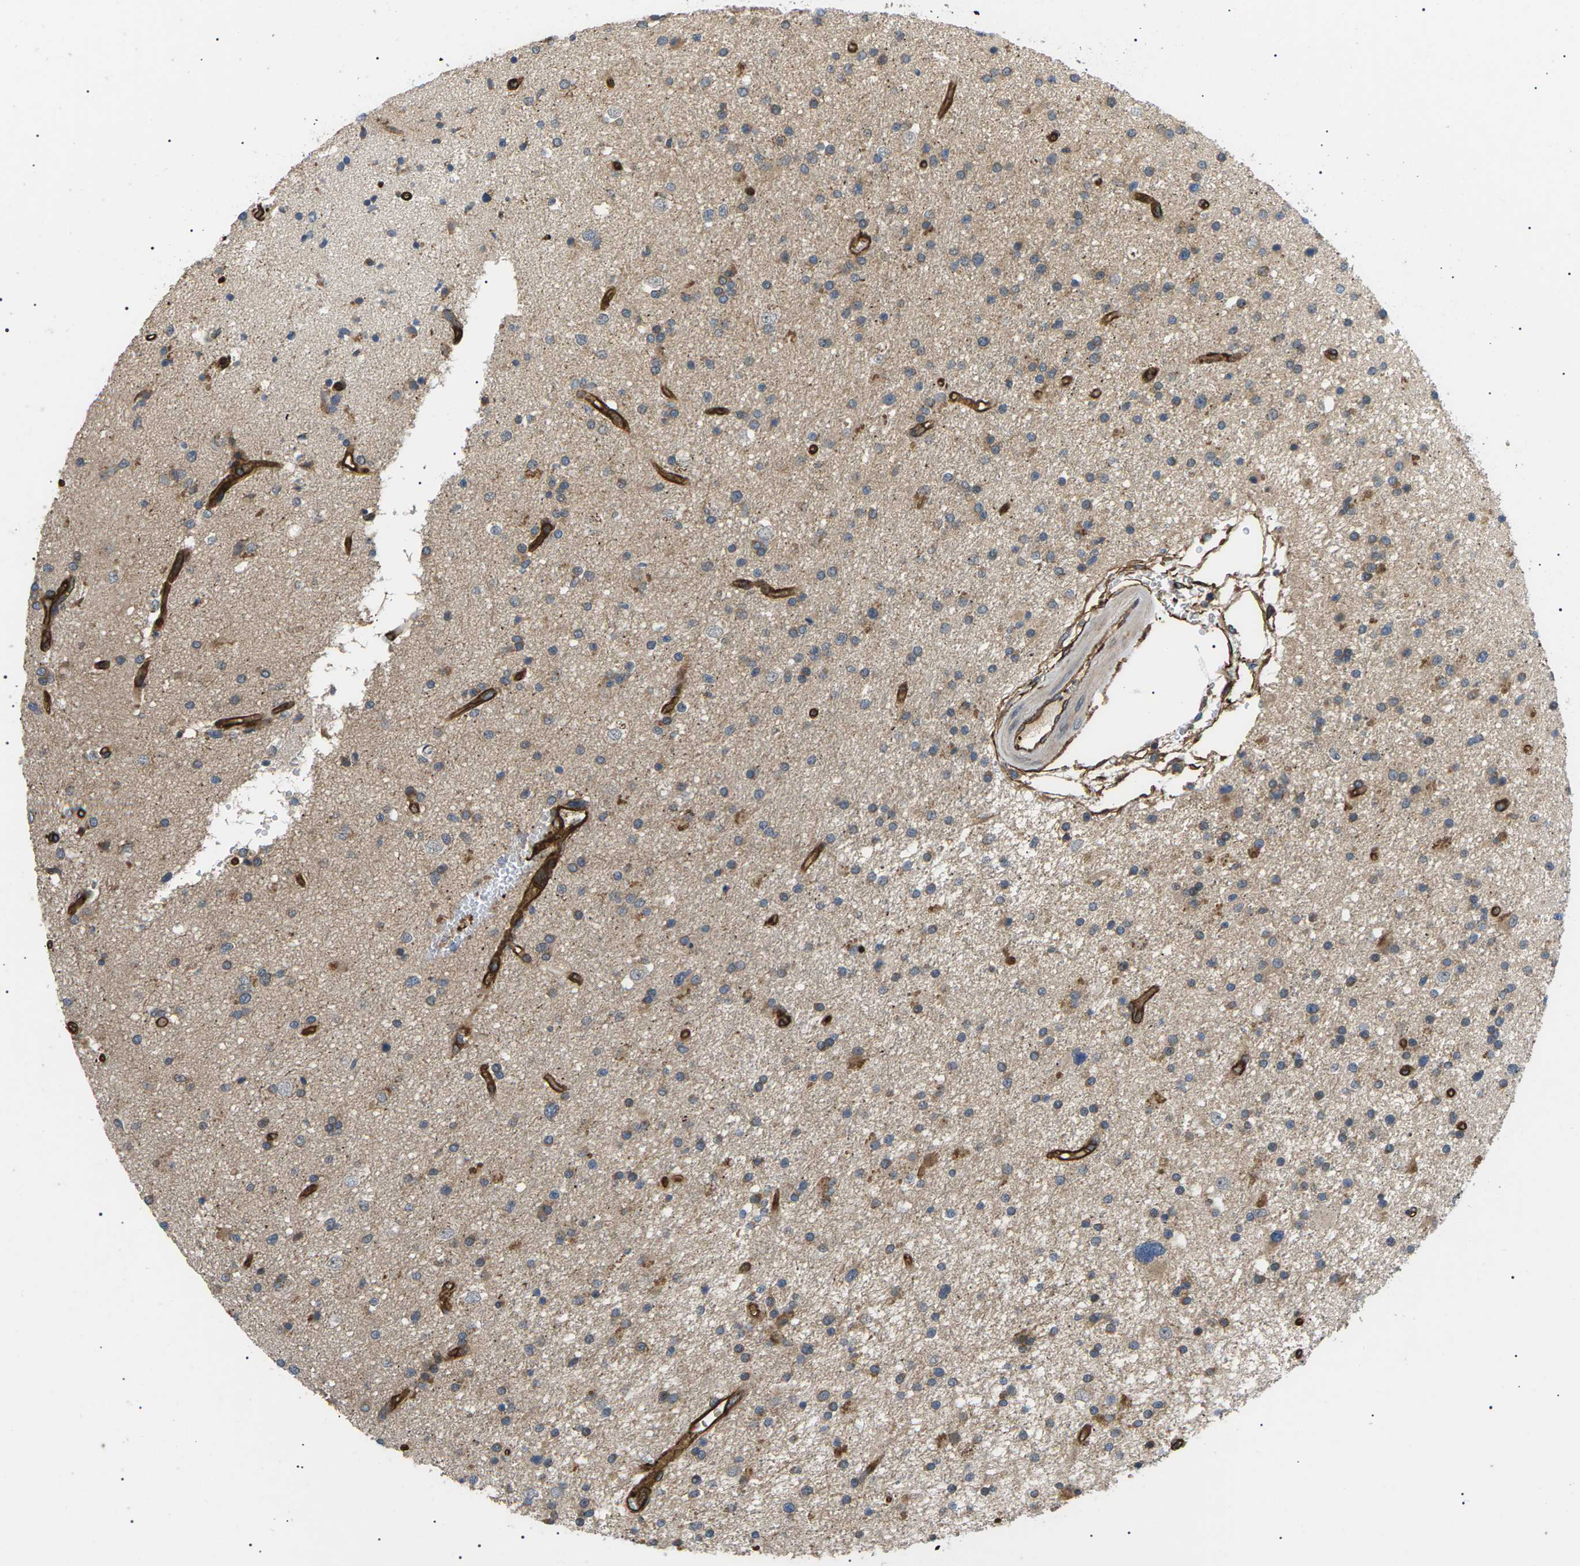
{"staining": {"intensity": "weak", "quantity": ">75%", "location": "cytoplasmic/membranous"}, "tissue": "glioma", "cell_type": "Tumor cells", "image_type": "cancer", "snomed": [{"axis": "morphology", "description": "Glioma, malignant, High grade"}, {"axis": "topography", "description": "Brain"}], "caption": "This photomicrograph exhibits glioma stained with immunohistochemistry (IHC) to label a protein in brown. The cytoplasmic/membranous of tumor cells show weak positivity for the protein. Nuclei are counter-stained blue.", "gene": "TMTC4", "patient": {"sex": "male", "age": 33}}